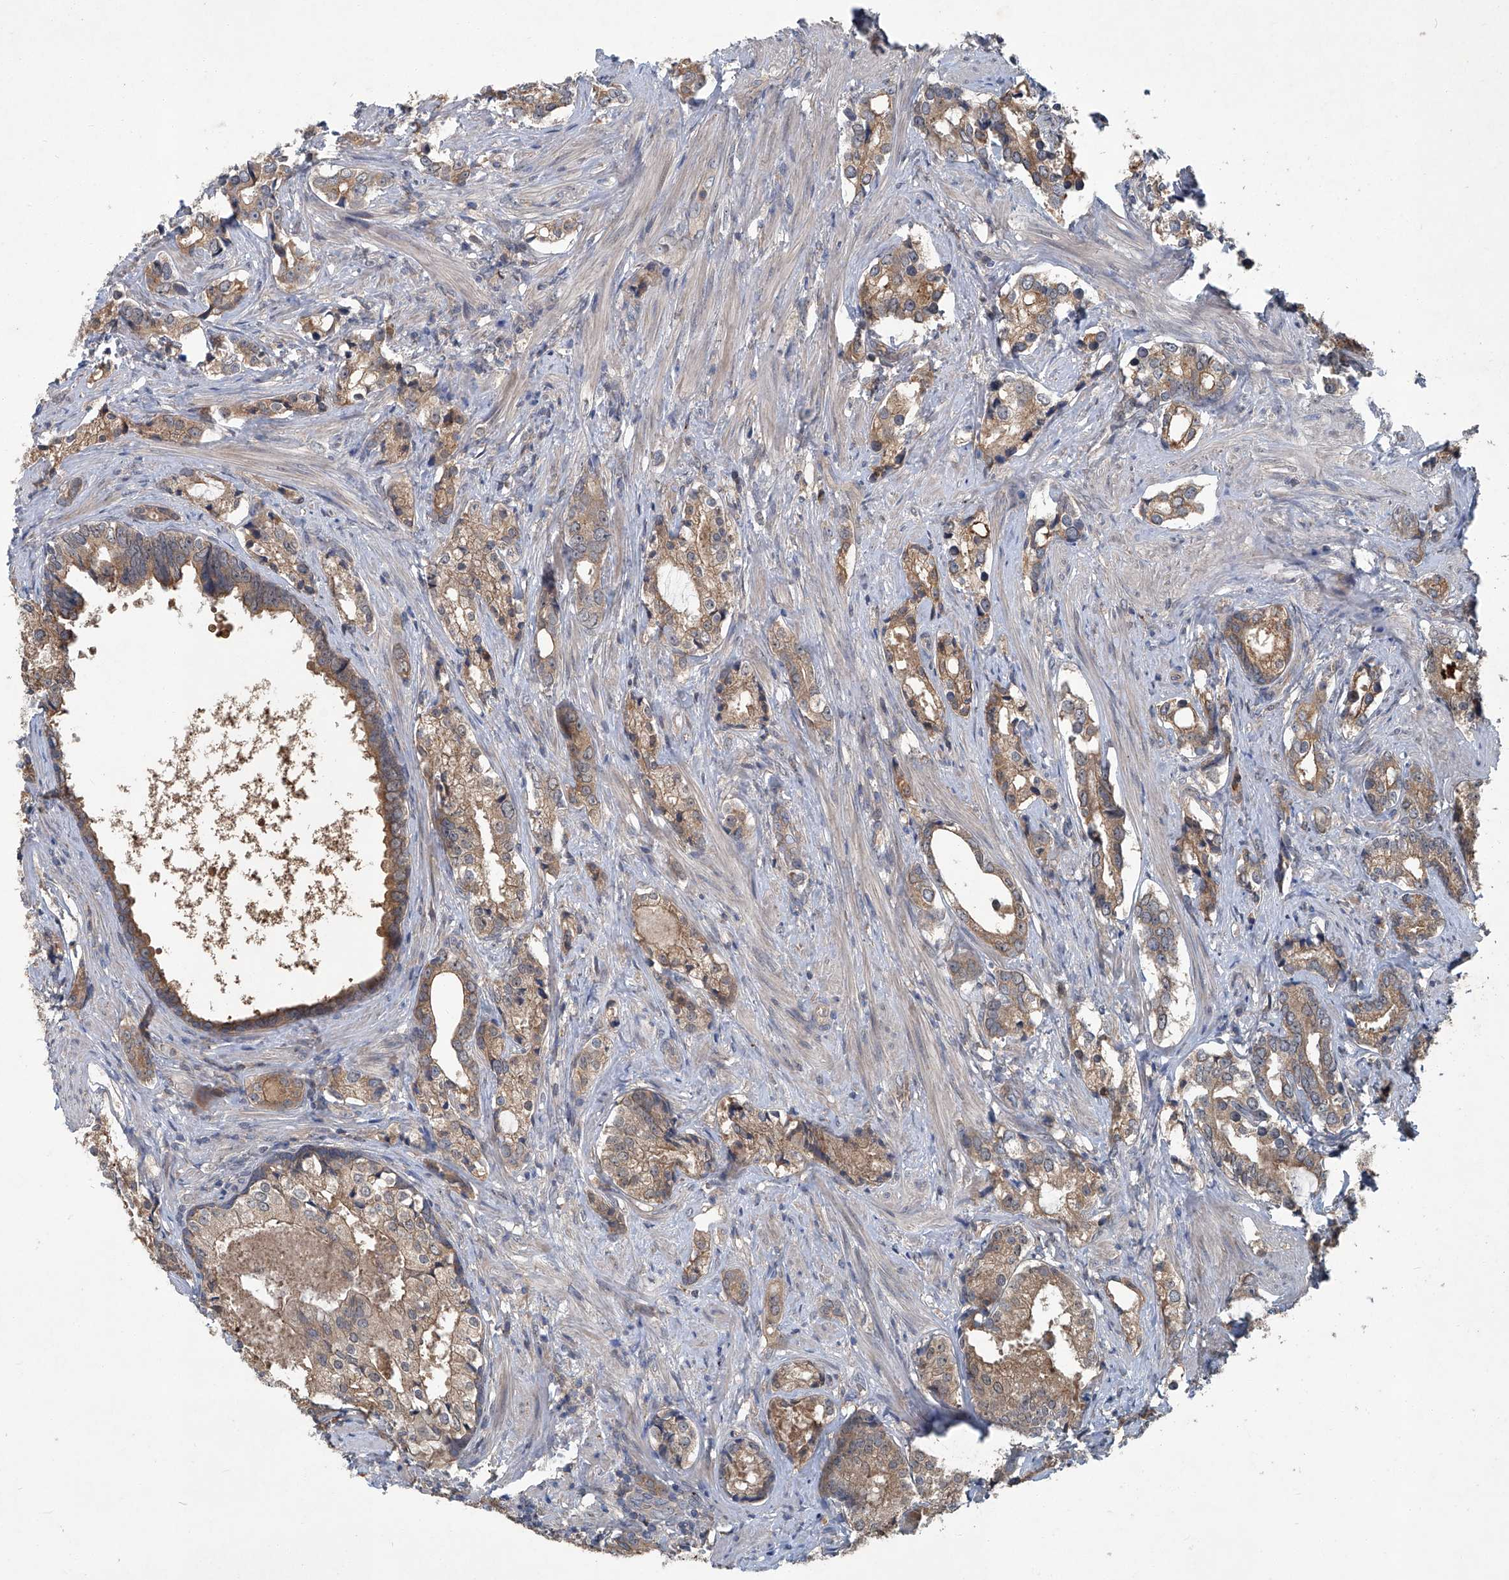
{"staining": {"intensity": "weak", "quantity": ">75%", "location": "cytoplasmic/membranous"}, "tissue": "prostate cancer", "cell_type": "Tumor cells", "image_type": "cancer", "snomed": [{"axis": "morphology", "description": "Adenocarcinoma, High grade"}, {"axis": "topography", "description": "Prostate"}], "caption": "Weak cytoplasmic/membranous positivity for a protein is seen in approximately >75% of tumor cells of prostate cancer using immunohistochemistry (IHC).", "gene": "ANKRD34A", "patient": {"sex": "male", "age": 58}}